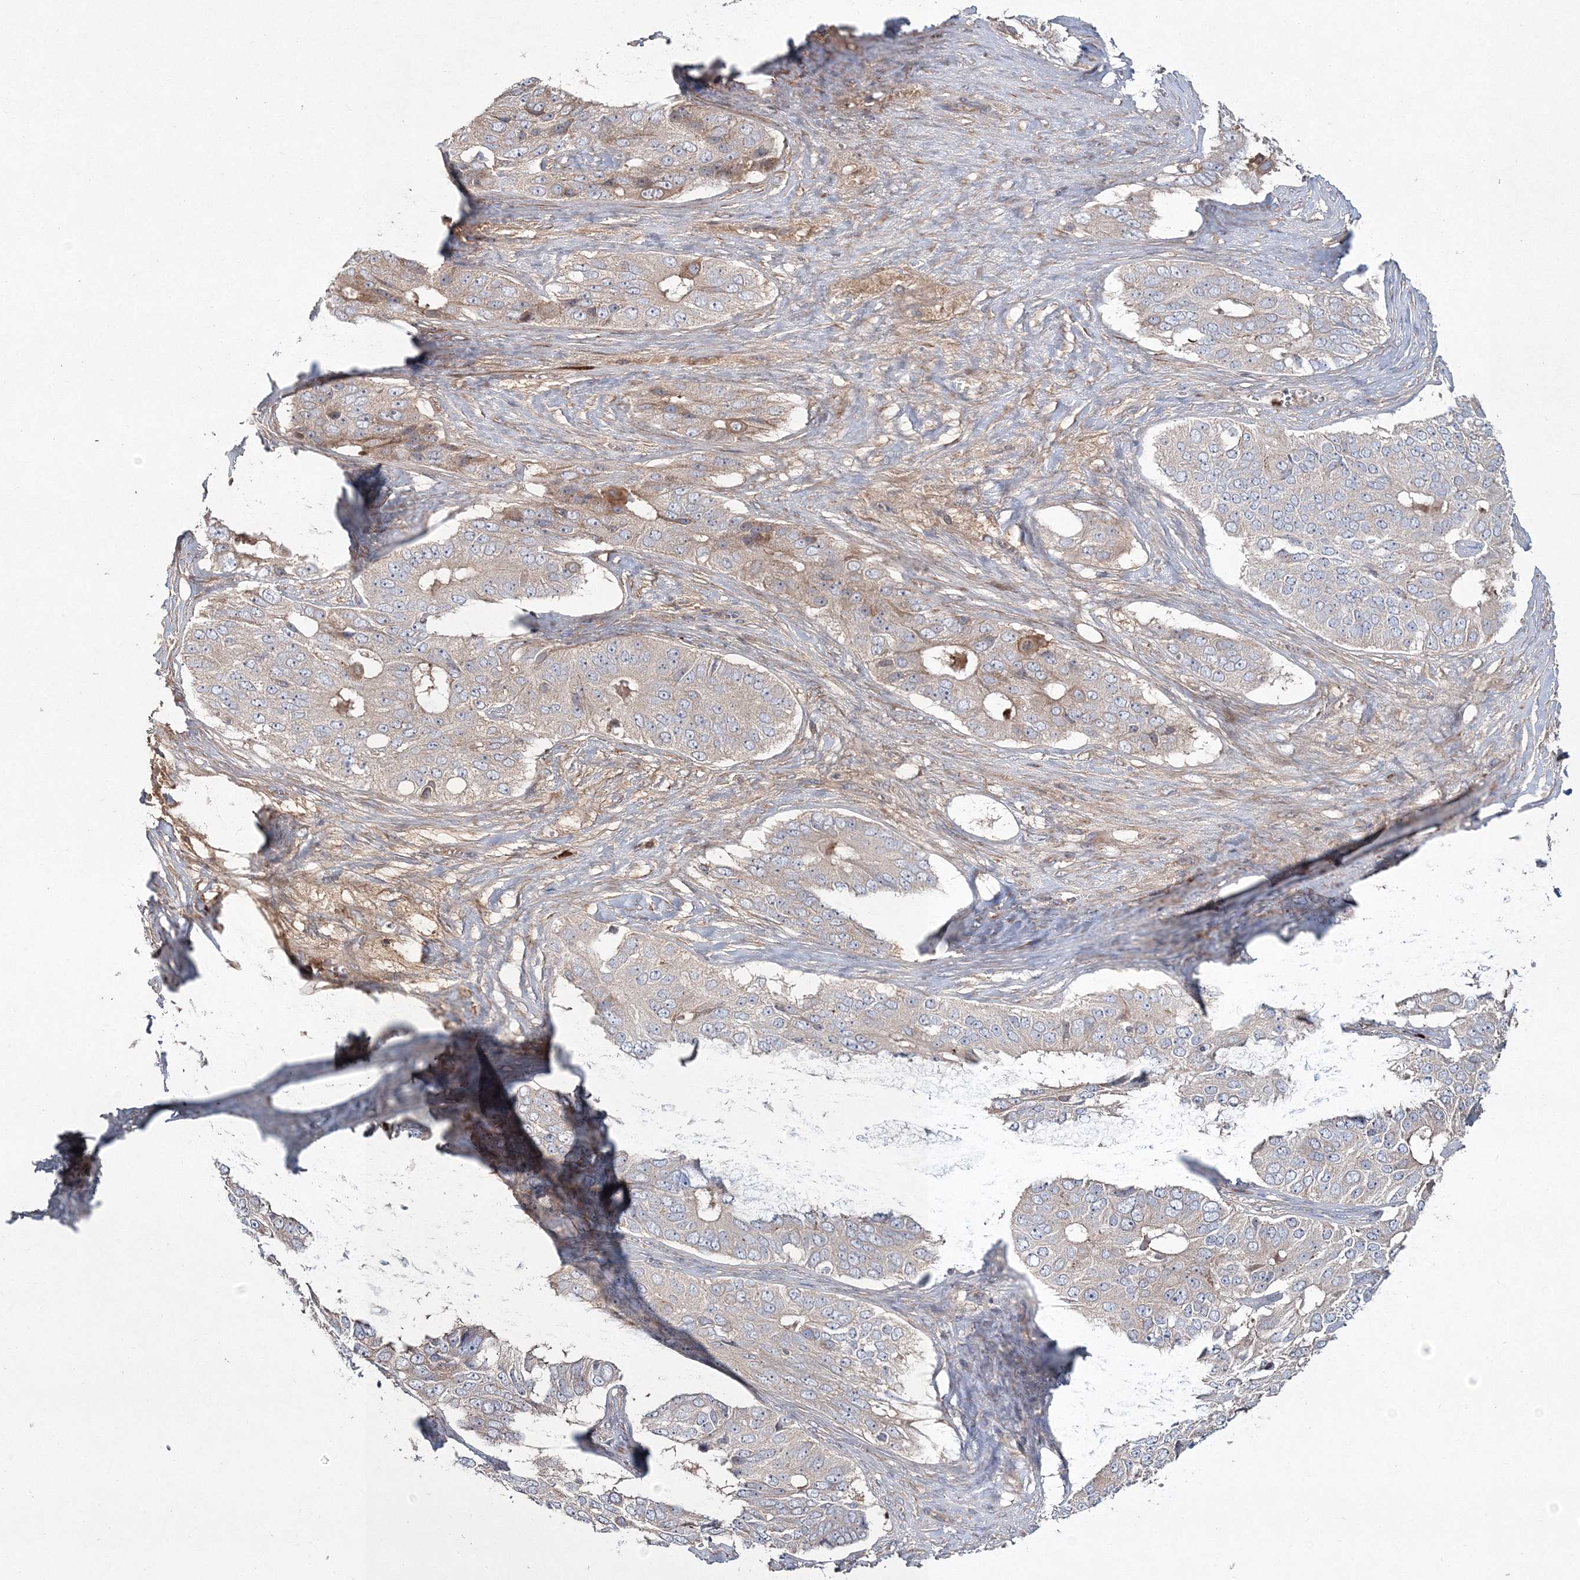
{"staining": {"intensity": "negative", "quantity": "none", "location": "none"}, "tissue": "ovarian cancer", "cell_type": "Tumor cells", "image_type": "cancer", "snomed": [{"axis": "morphology", "description": "Carcinoma, endometroid"}, {"axis": "topography", "description": "Ovary"}], "caption": "Tumor cells show no significant protein staining in ovarian cancer (endometroid carcinoma).", "gene": "ZSWIM6", "patient": {"sex": "female", "age": 51}}